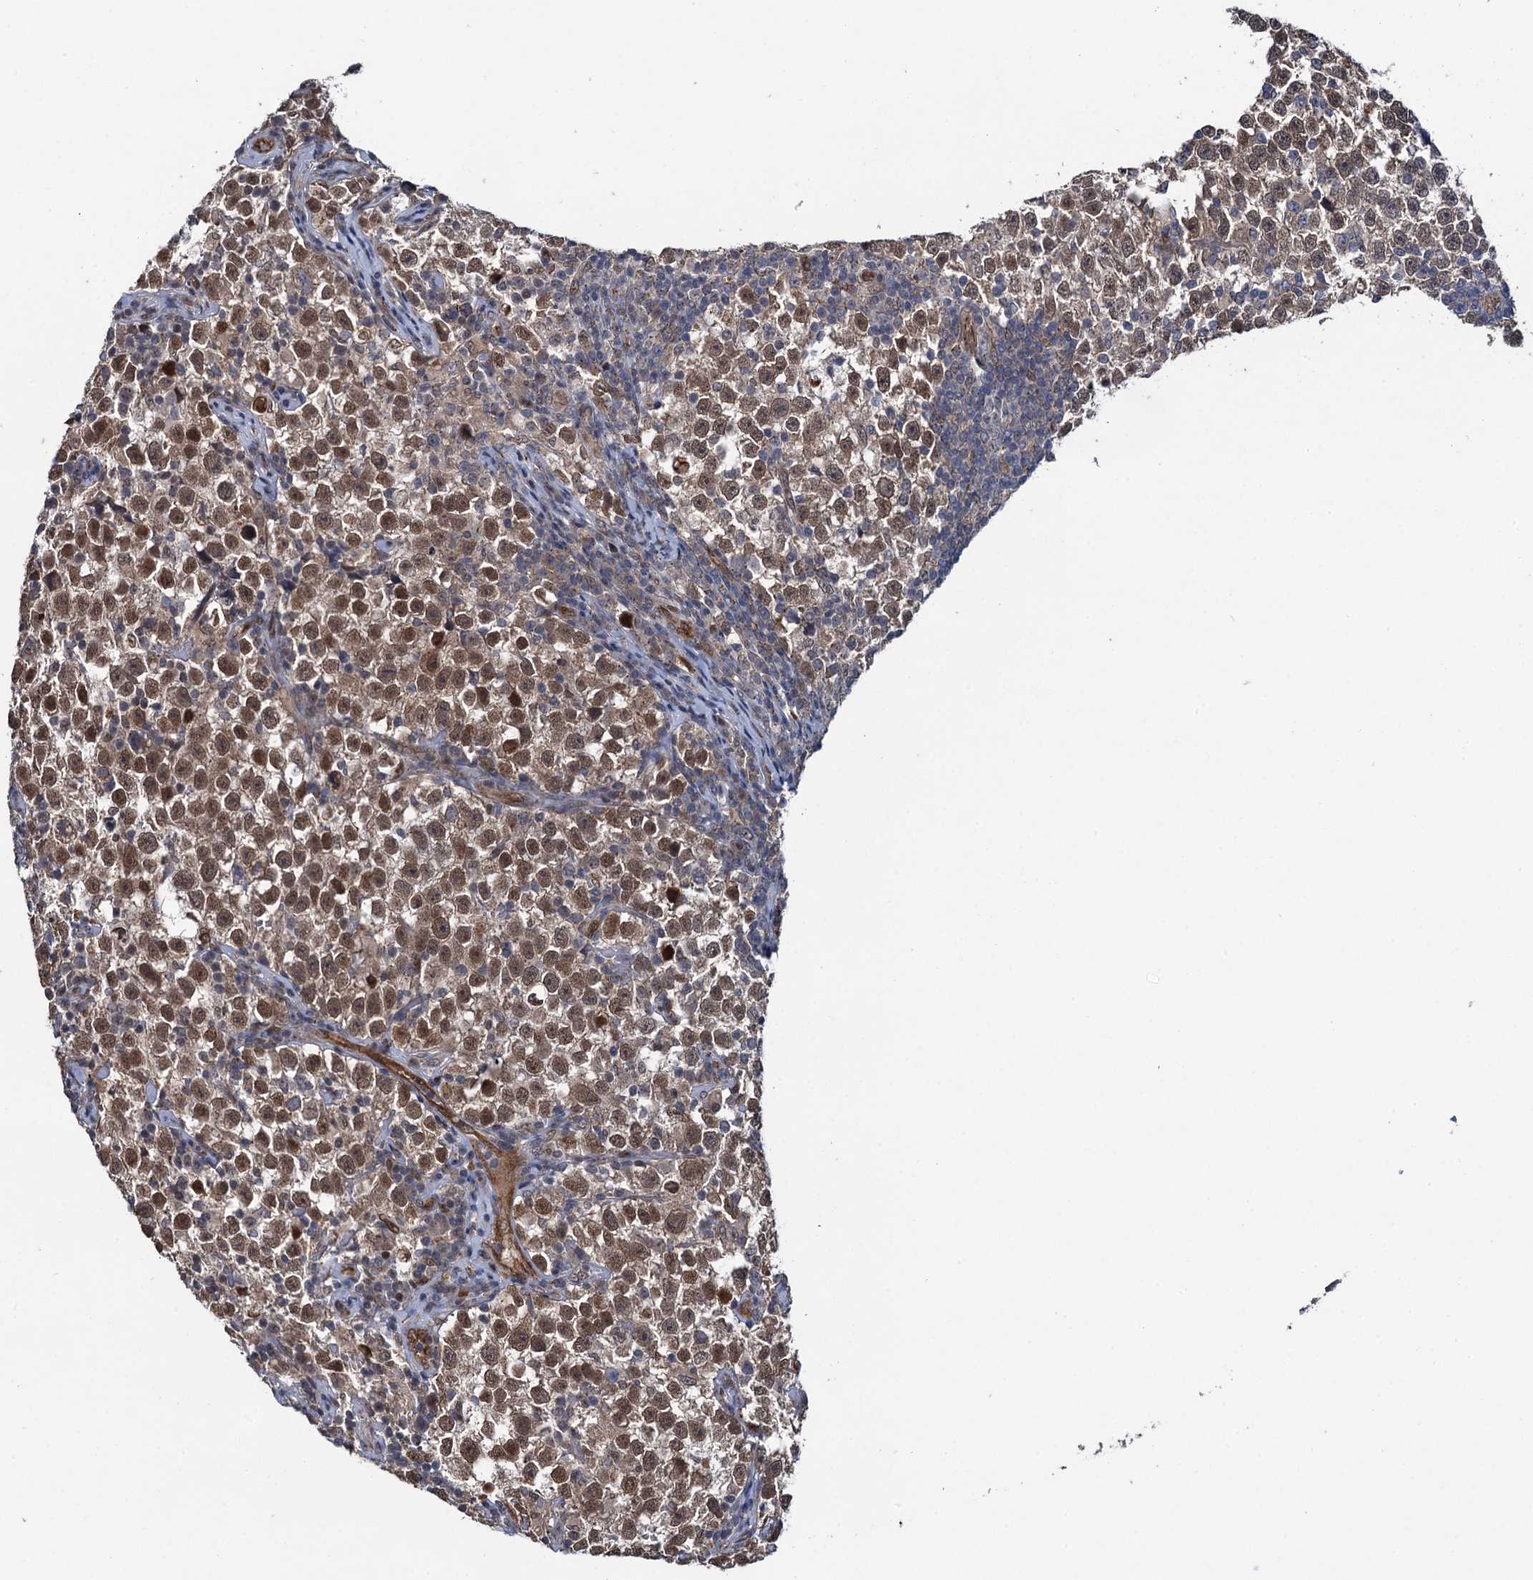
{"staining": {"intensity": "moderate", "quantity": ">75%", "location": "cytoplasmic/membranous"}, "tissue": "testis cancer", "cell_type": "Tumor cells", "image_type": "cancer", "snomed": [{"axis": "morphology", "description": "Normal tissue, NOS"}, {"axis": "morphology", "description": "Seminoma, NOS"}, {"axis": "topography", "description": "Testis"}], "caption": "Immunohistochemical staining of human testis seminoma displays moderate cytoplasmic/membranous protein positivity in about >75% of tumor cells.", "gene": "EVX2", "patient": {"sex": "male", "age": 43}}